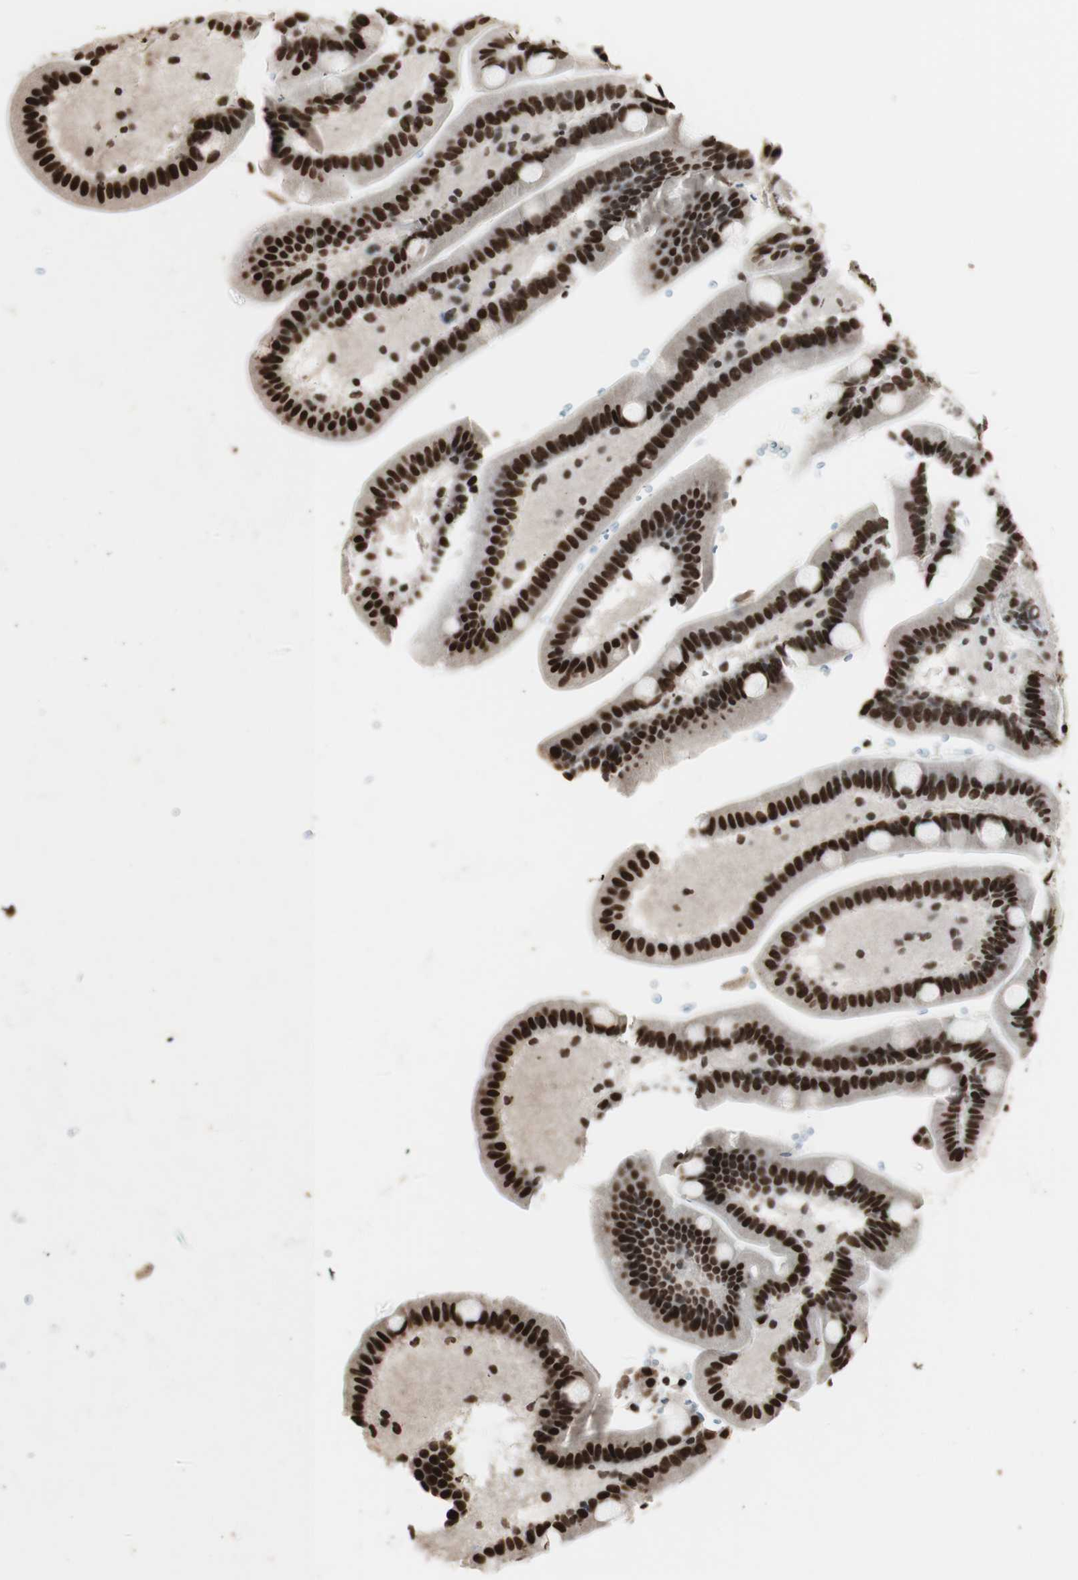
{"staining": {"intensity": "strong", "quantity": ">75%", "location": "nuclear"}, "tissue": "duodenum", "cell_type": "Glandular cells", "image_type": "normal", "snomed": [{"axis": "morphology", "description": "Normal tissue, NOS"}, {"axis": "topography", "description": "Duodenum"}], "caption": "About >75% of glandular cells in benign human duodenum show strong nuclear protein positivity as visualized by brown immunohistochemical staining.", "gene": "HNRNPA2B1", "patient": {"sex": "male", "age": 54}}